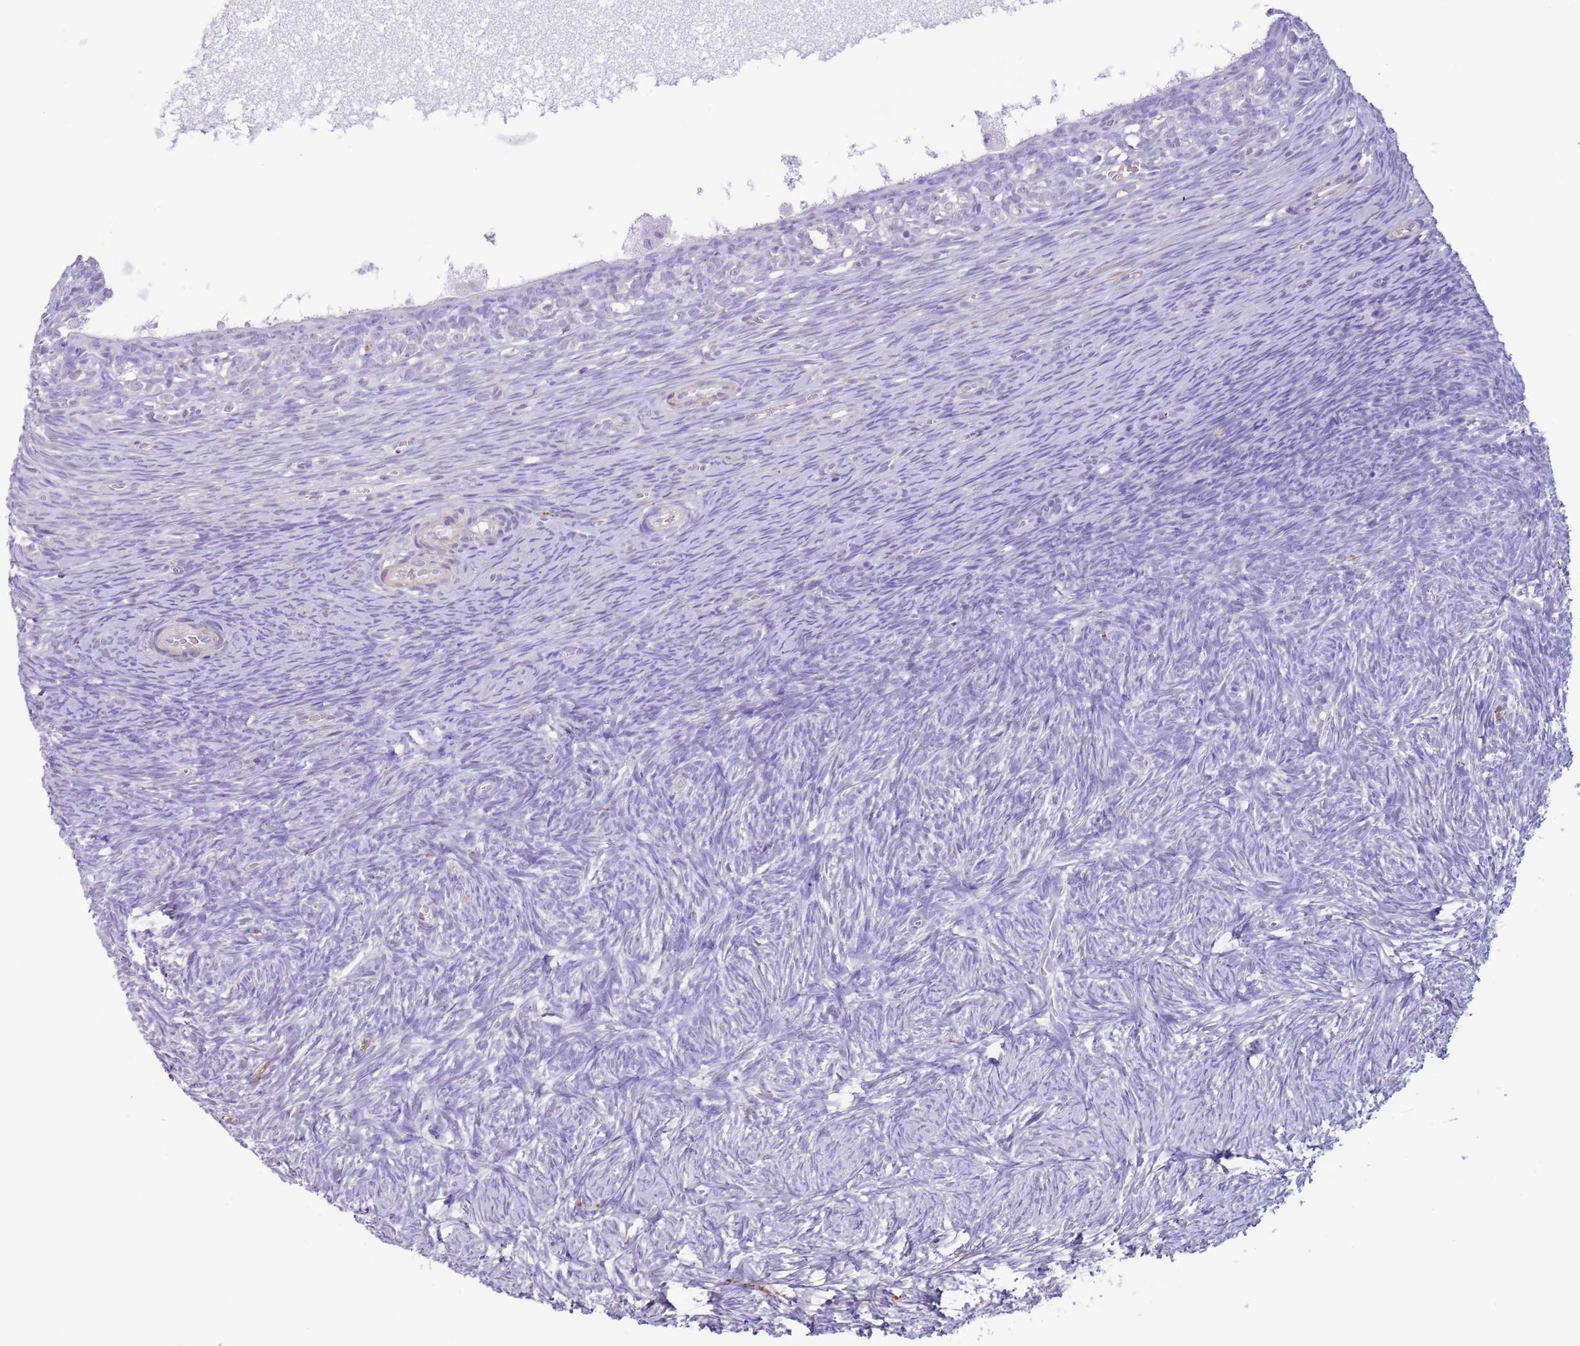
{"staining": {"intensity": "negative", "quantity": "none", "location": "none"}, "tissue": "ovary", "cell_type": "Follicle cells", "image_type": "normal", "snomed": [{"axis": "morphology", "description": "Normal tissue, NOS"}, {"axis": "topography", "description": "Ovary"}], "caption": "Unremarkable ovary was stained to show a protein in brown. There is no significant expression in follicle cells. (Brightfield microscopy of DAB (3,3'-diaminobenzidine) immunohistochemistry at high magnification).", "gene": "SLC7A14", "patient": {"sex": "female", "age": 39}}